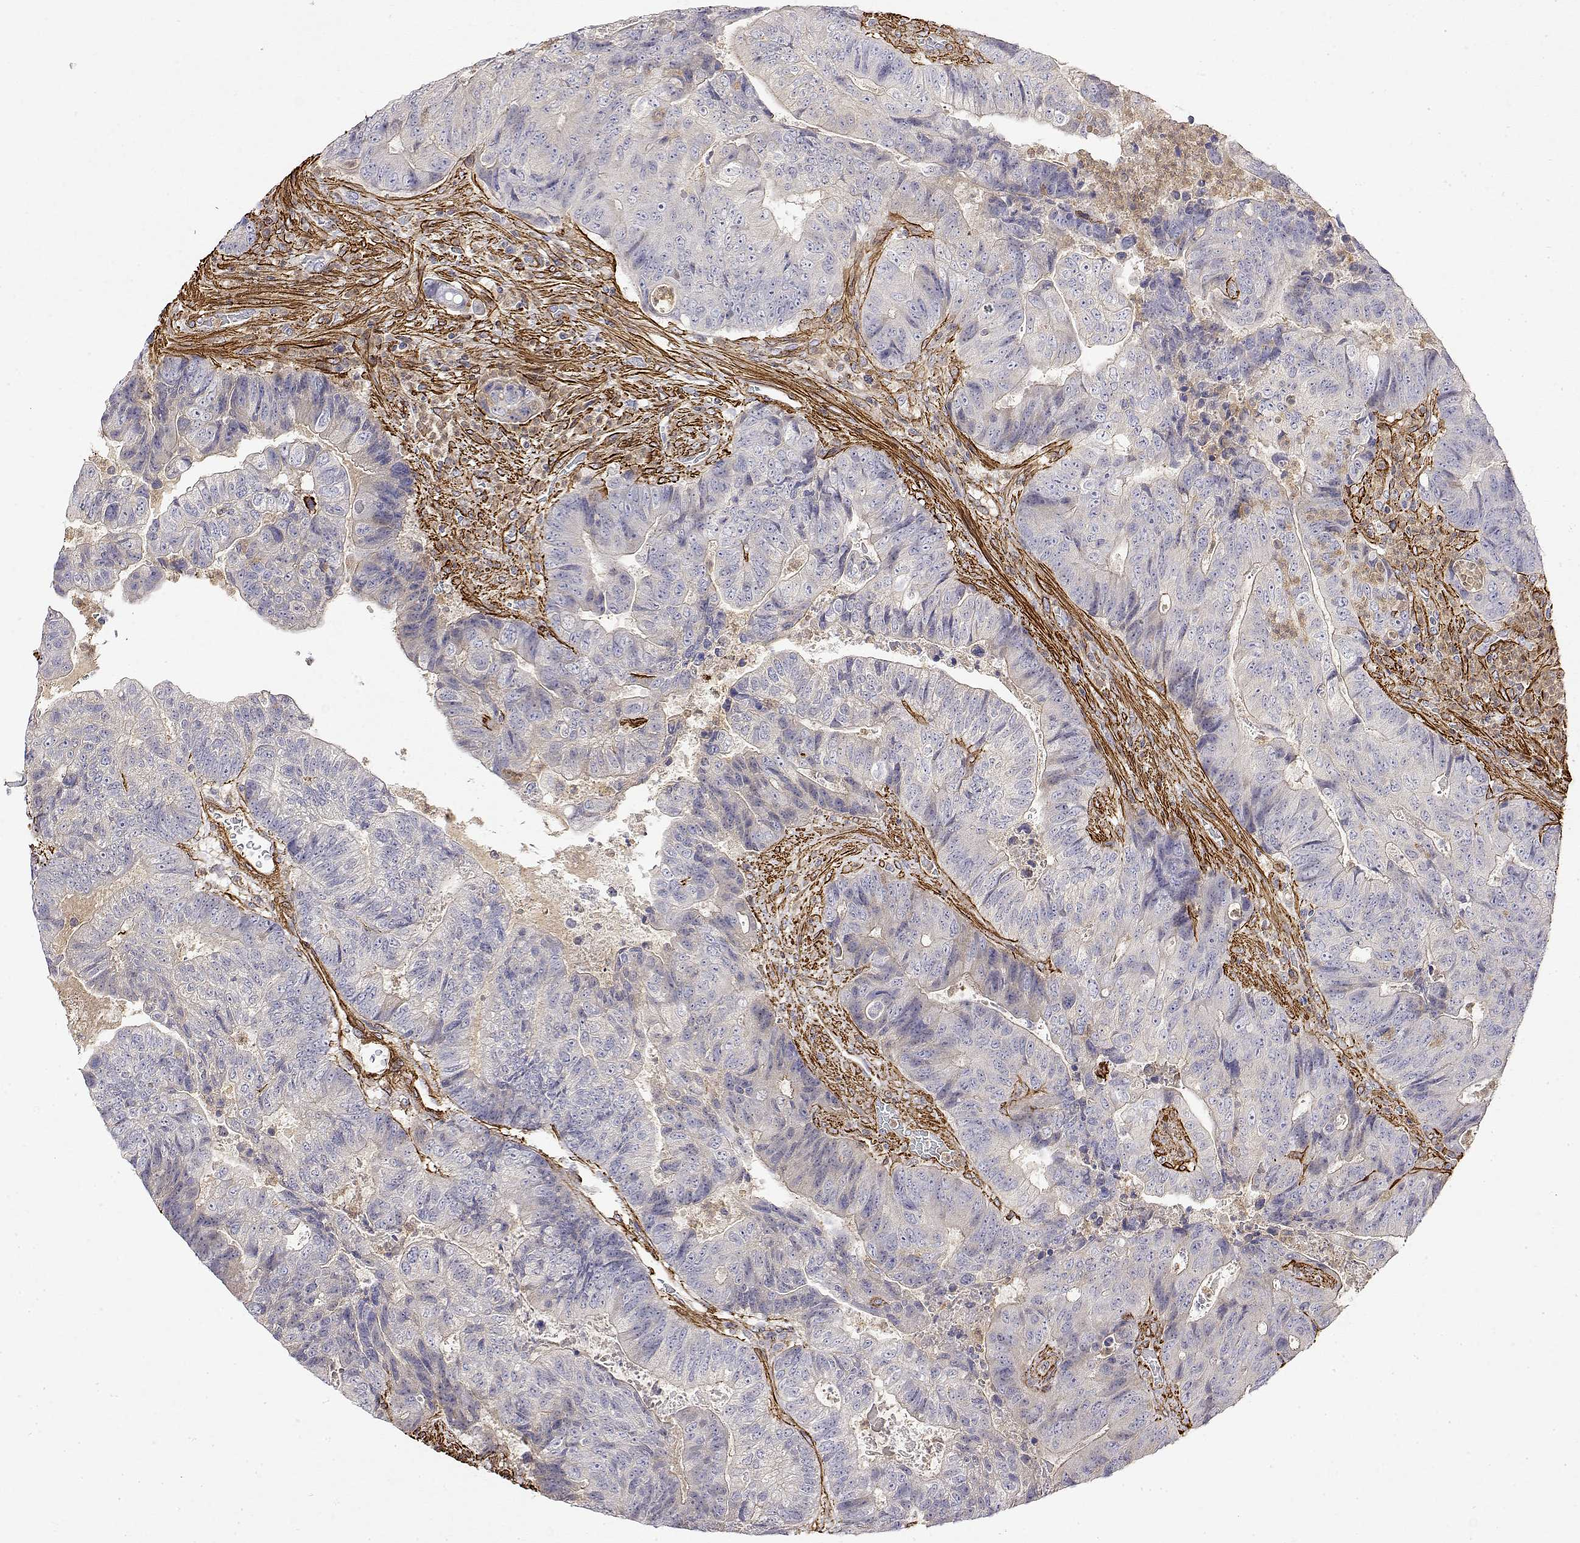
{"staining": {"intensity": "negative", "quantity": "none", "location": "none"}, "tissue": "colorectal cancer", "cell_type": "Tumor cells", "image_type": "cancer", "snomed": [{"axis": "morphology", "description": "Normal tissue, NOS"}, {"axis": "morphology", "description": "Adenocarcinoma, NOS"}, {"axis": "topography", "description": "Colon"}], "caption": "The histopathology image reveals no significant staining in tumor cells of colorectal cancer (adenocarcinoma).", "gene": "SOWAHD", "patient": {"sex": "female", "age": 48}}